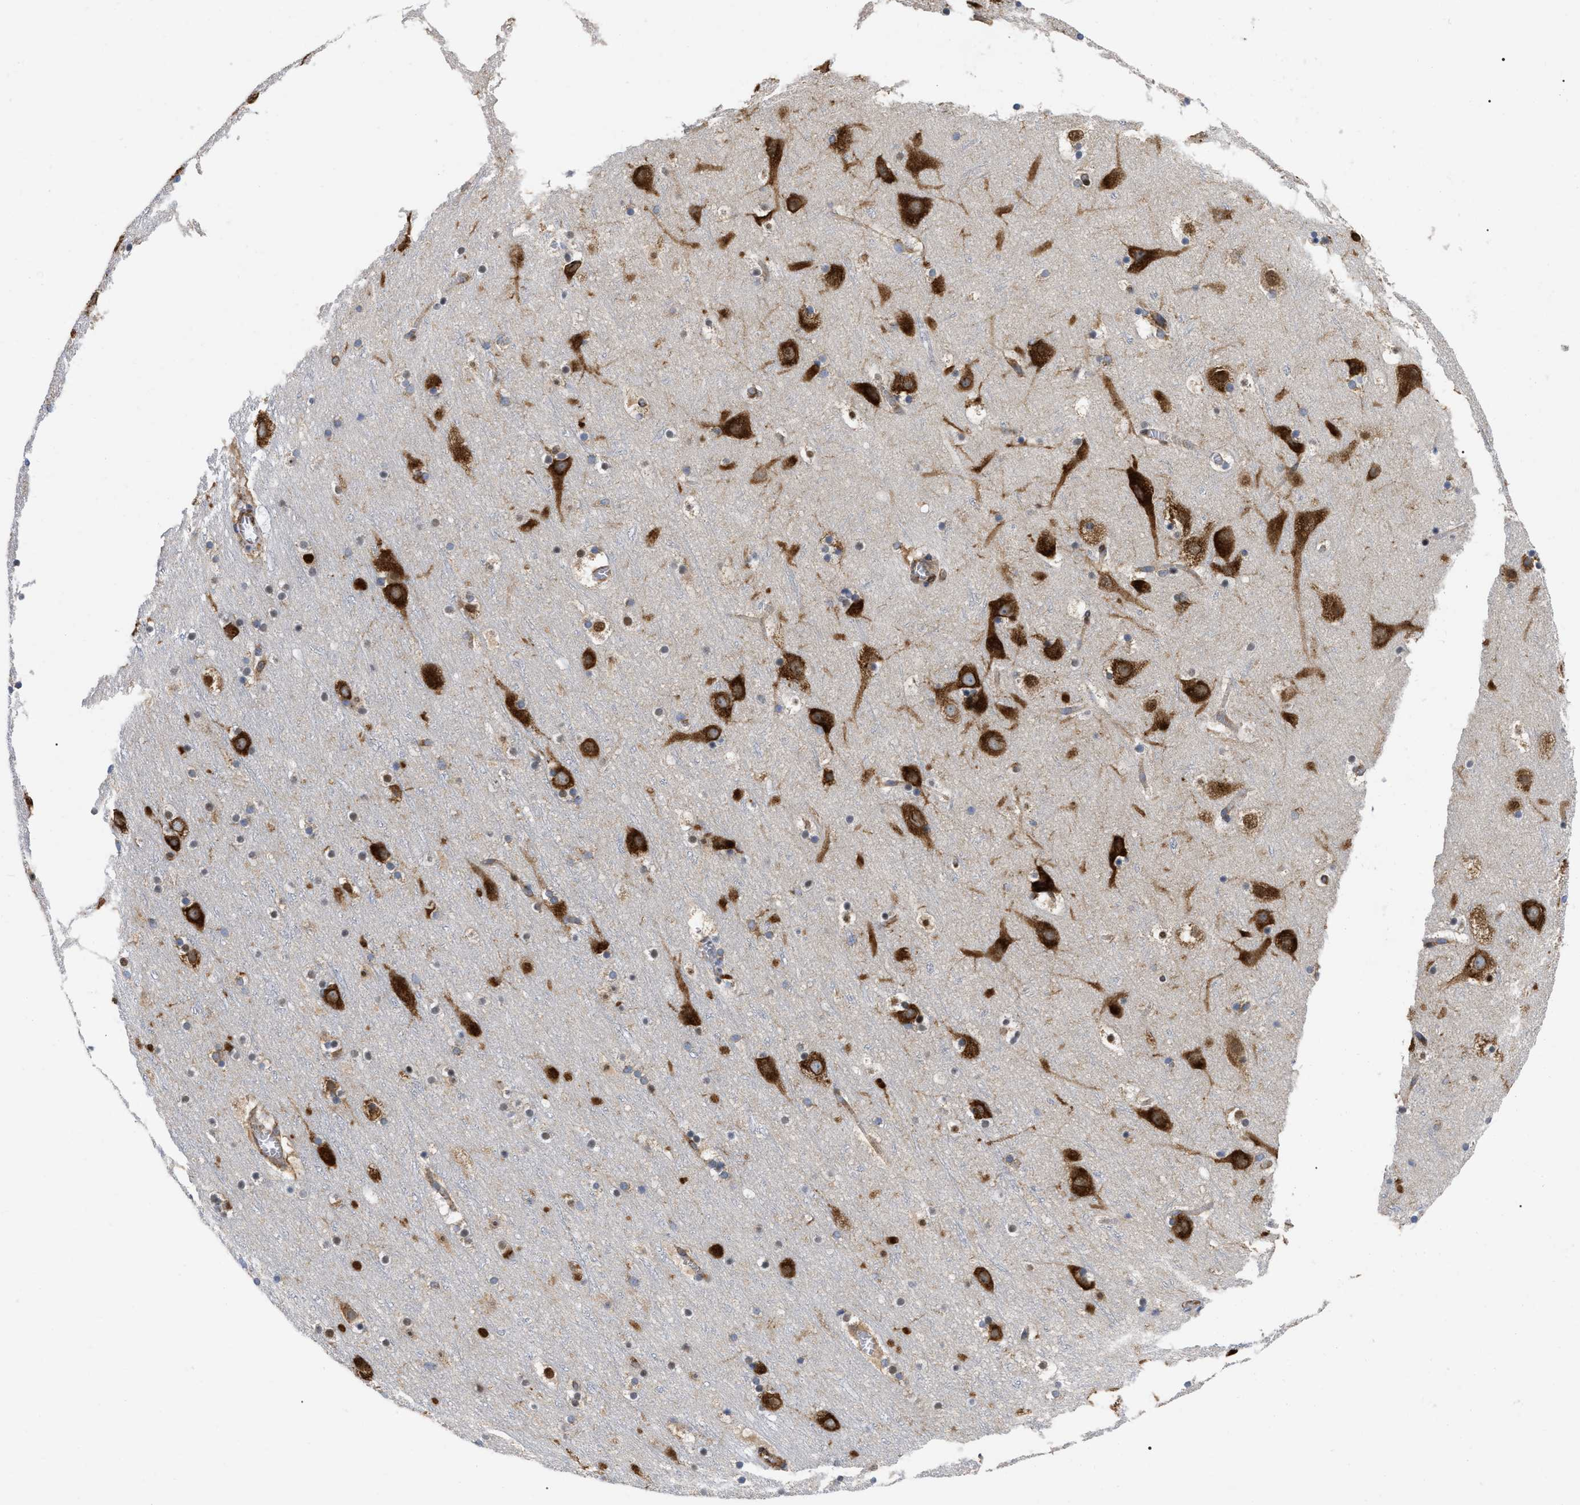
{"staining": {"intensity": "moderate", "quantity": ">75%", "location": "cytoplasmic/membranous"}, "tissue": "cerebral cortex", "cell_type": "Endothelial cells", "image_type": "normal", "snomed": [{"axis": "morphology", "description": "Normal tissue, NOS"}, {"axis": "topography", "description": "Cerebral cortex"}], "caption": "A histopathology image of cerebral cortex stained for a protein demonstrates moderate cytoplasmic/membranous brown staining in endothelial cells. (DAB IHC with brightfield microscopy, high magnification).", "gene": "FAM120A", "patient": {"sex": "male", "age": 45}}